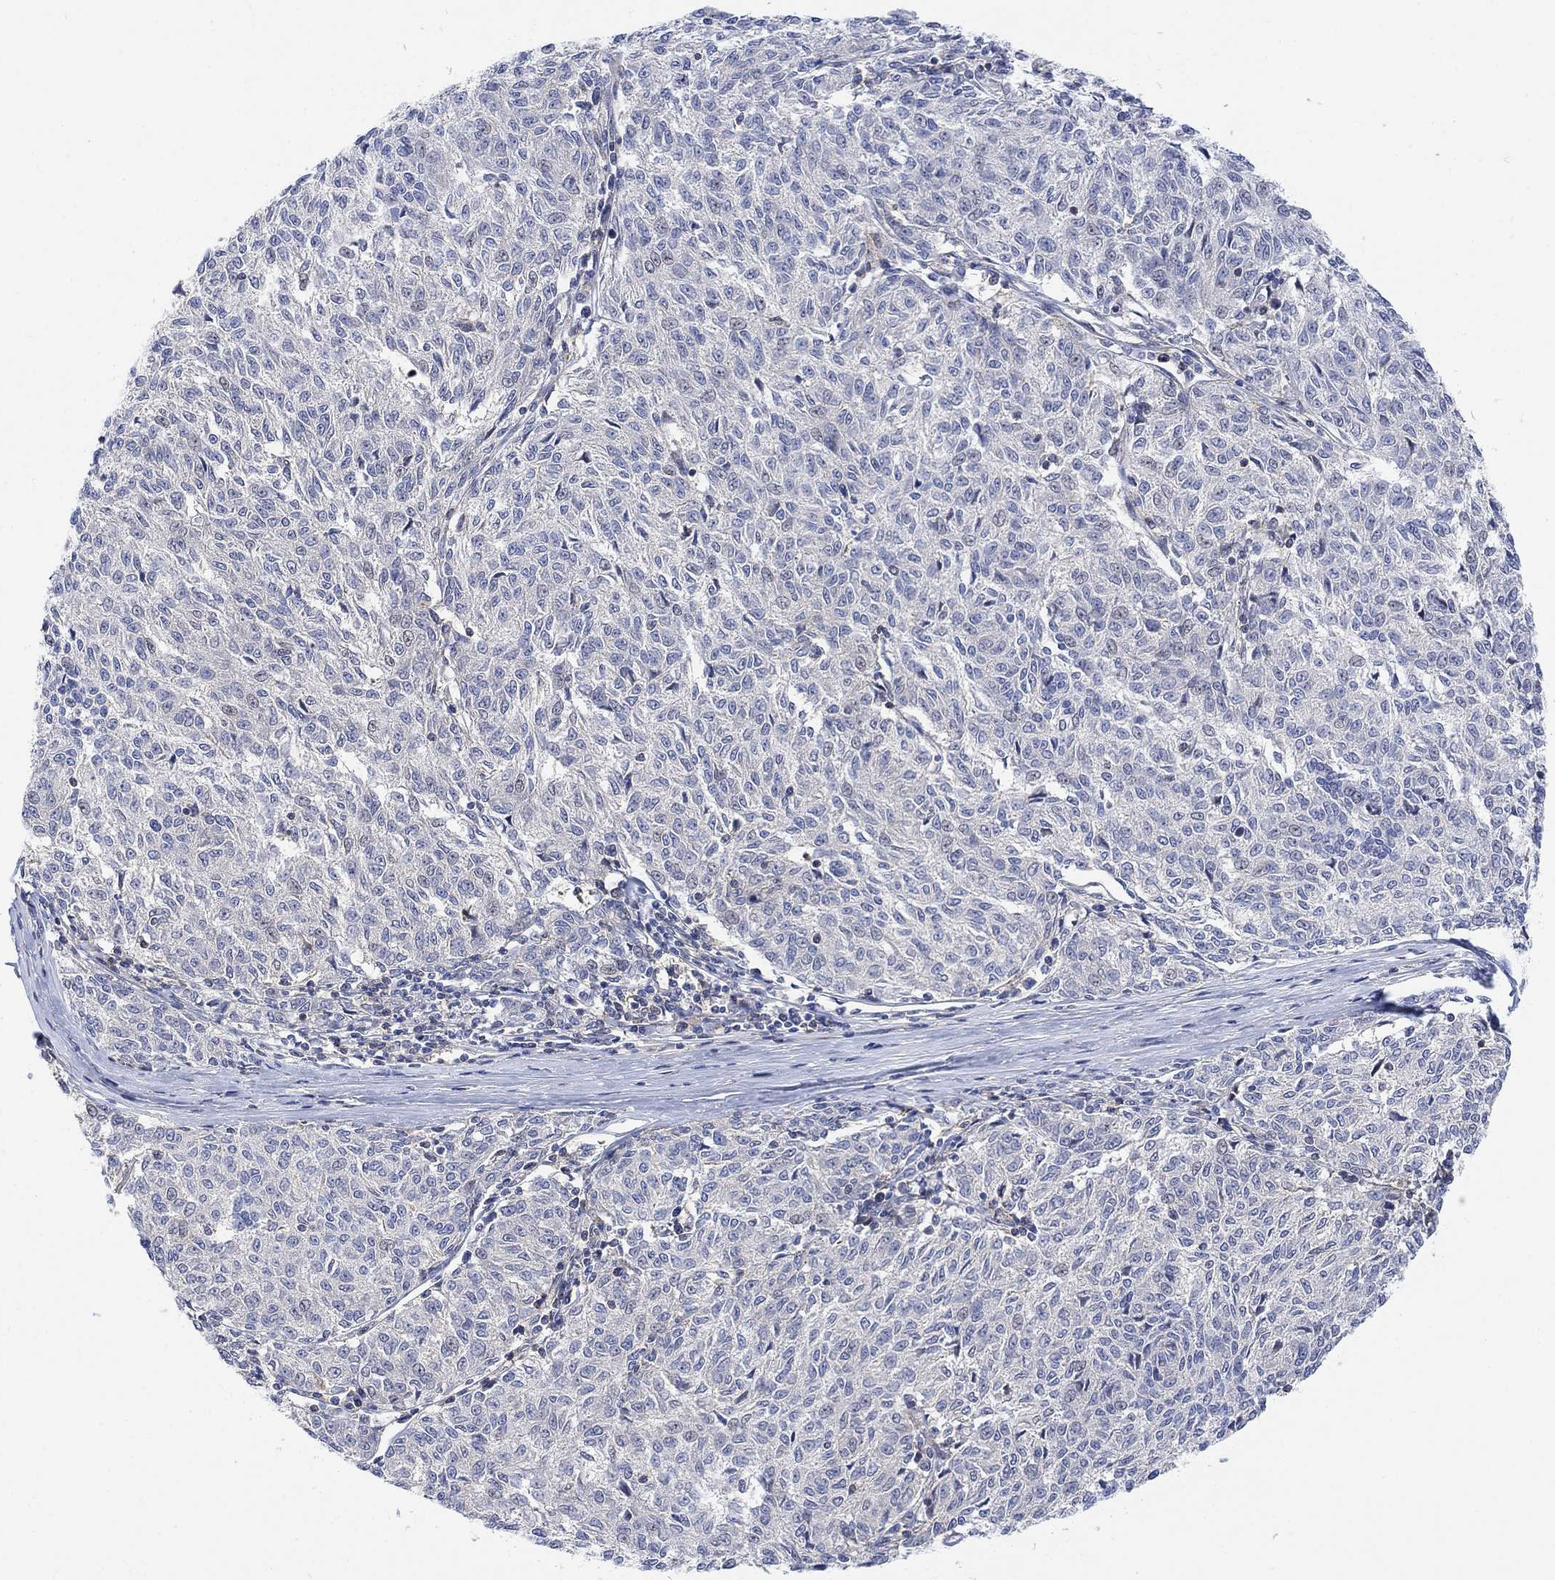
{"staining": {"intensity": "negative", "quantity": "none", "location": "none"}, "tissue": "melanoma", "cell_type": "Tumor cells", "image_type": "cancer", "snomed": [{"axis": "morphology", "description": "Malignant melanoma, NOS"}, {"axis": "topography", "description": "Skin"}], "caption": "Immunohistochemistry (IHC) micrograph of neoplastic tissue: malignant melanoma stained with DAB (3,3'-diaminobenzidine) displays no significant protein staining in tumor cells.", "gene": "ARSK", "patient": {"sex": "female", "age": 72}}